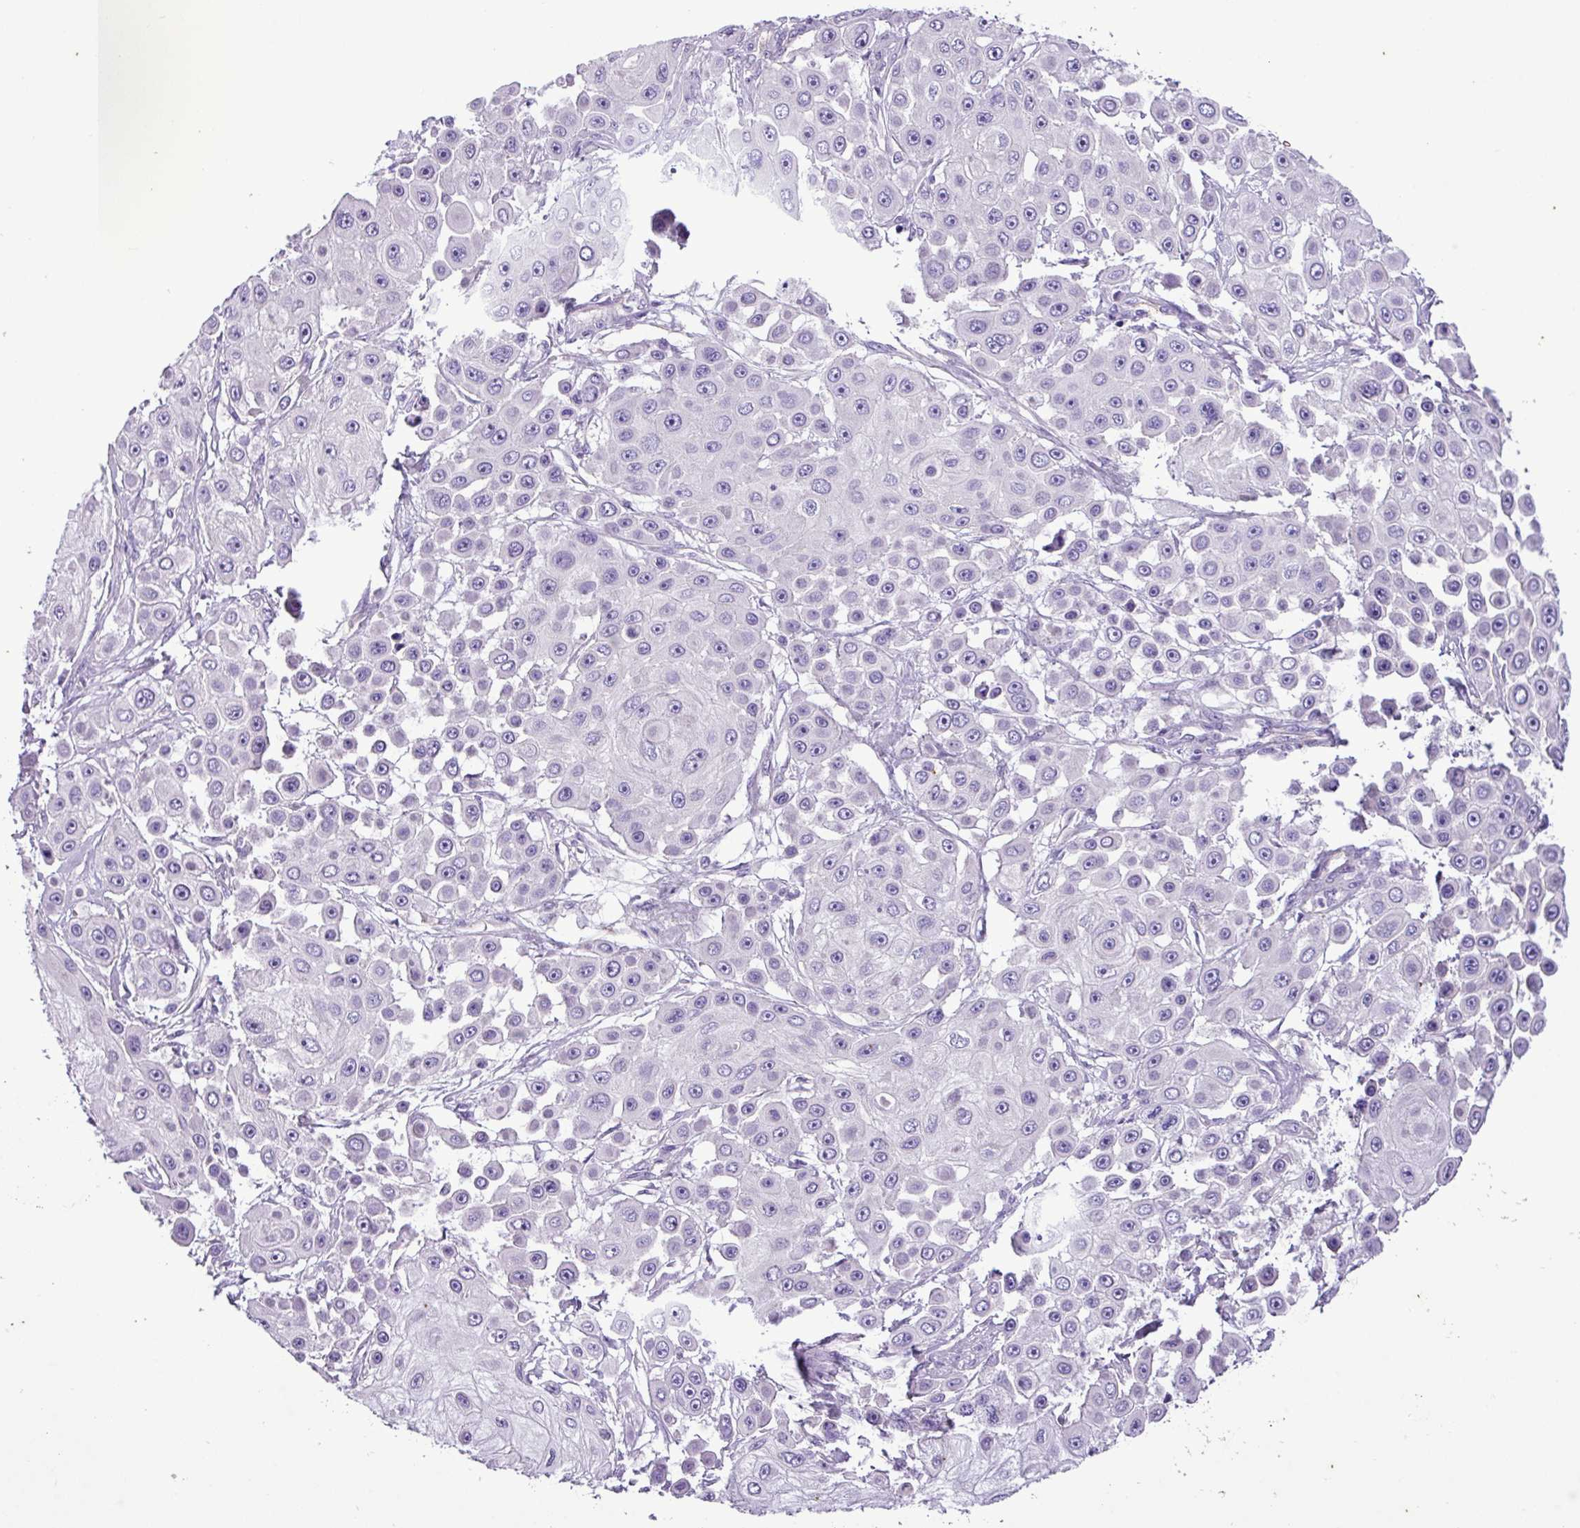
{"staining": {"intensity": "negative", "quantity": "none", "location": "none"}, "tissue": "skin cancer", "cell_type": "Tumor cells", "image_type": "cancer", "snomed": [{"axis": "morphology", "description": "Squamous cell carcinoma, NOS"}, {"axis": "topography", "description": "Skin"}], "caption": "Skin cancer stained for a protein using immunohistochemistry (IHC) shows no positivity tumor cells.", "gene": "ZNF334", "patient": {"sex": "male", "age": 67}}